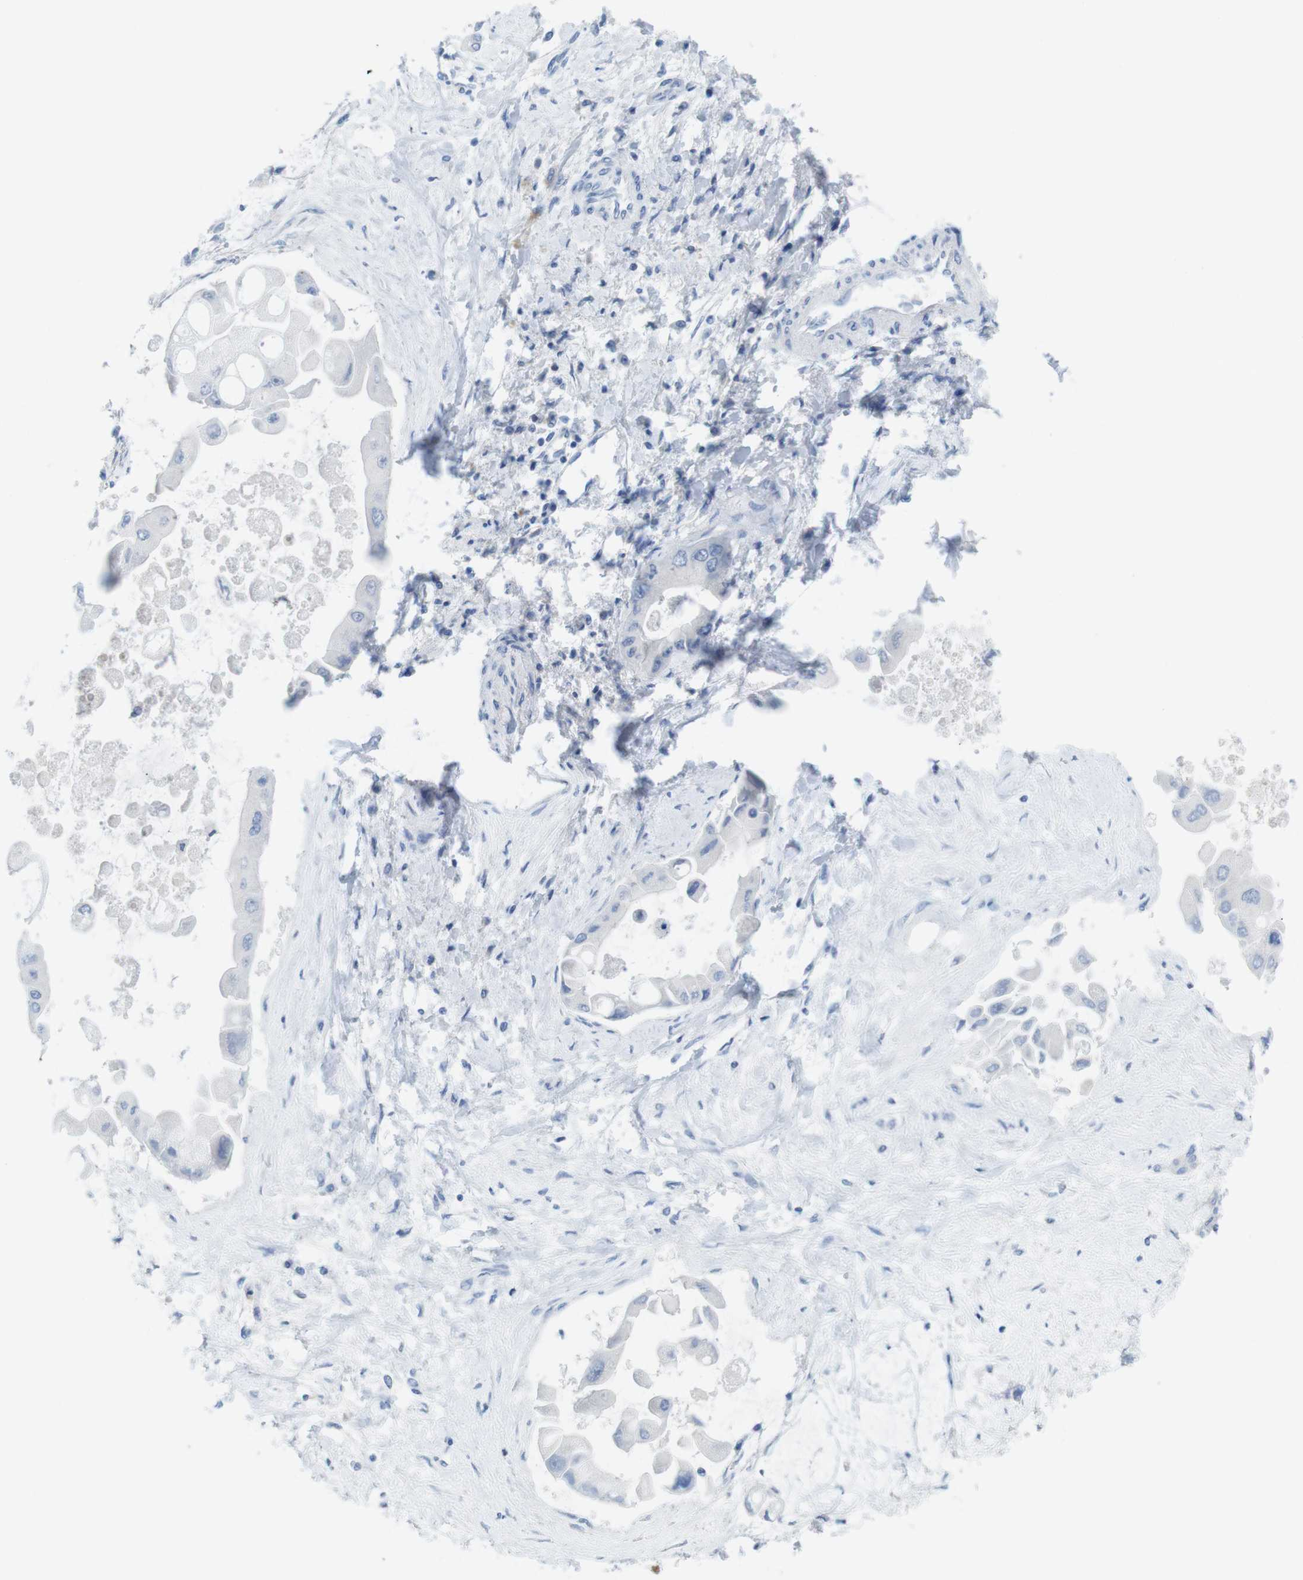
{"staining": {"intensity": "negative", "quantity": "none", "location": "none"}, "tissue": "liver cancer", "cell_type": "Tumor cells", "image_type": "cancer", "snomed": [{"axis": "morphology", "description": "Cholangiocarcinoma"}, {"axis": "topography", "description": "Liver"}], "caption": "Image shows no significant protein expression in tumor cells of cholangiocarcinoma (liver). The staining was performed using DAB to visualize the protein expression in brown, while the nuclei were stained in blue with hematoxylin (Magnification: 20x).", "gene": "CD5", "patient": {"sex": "male", "age": 50}}